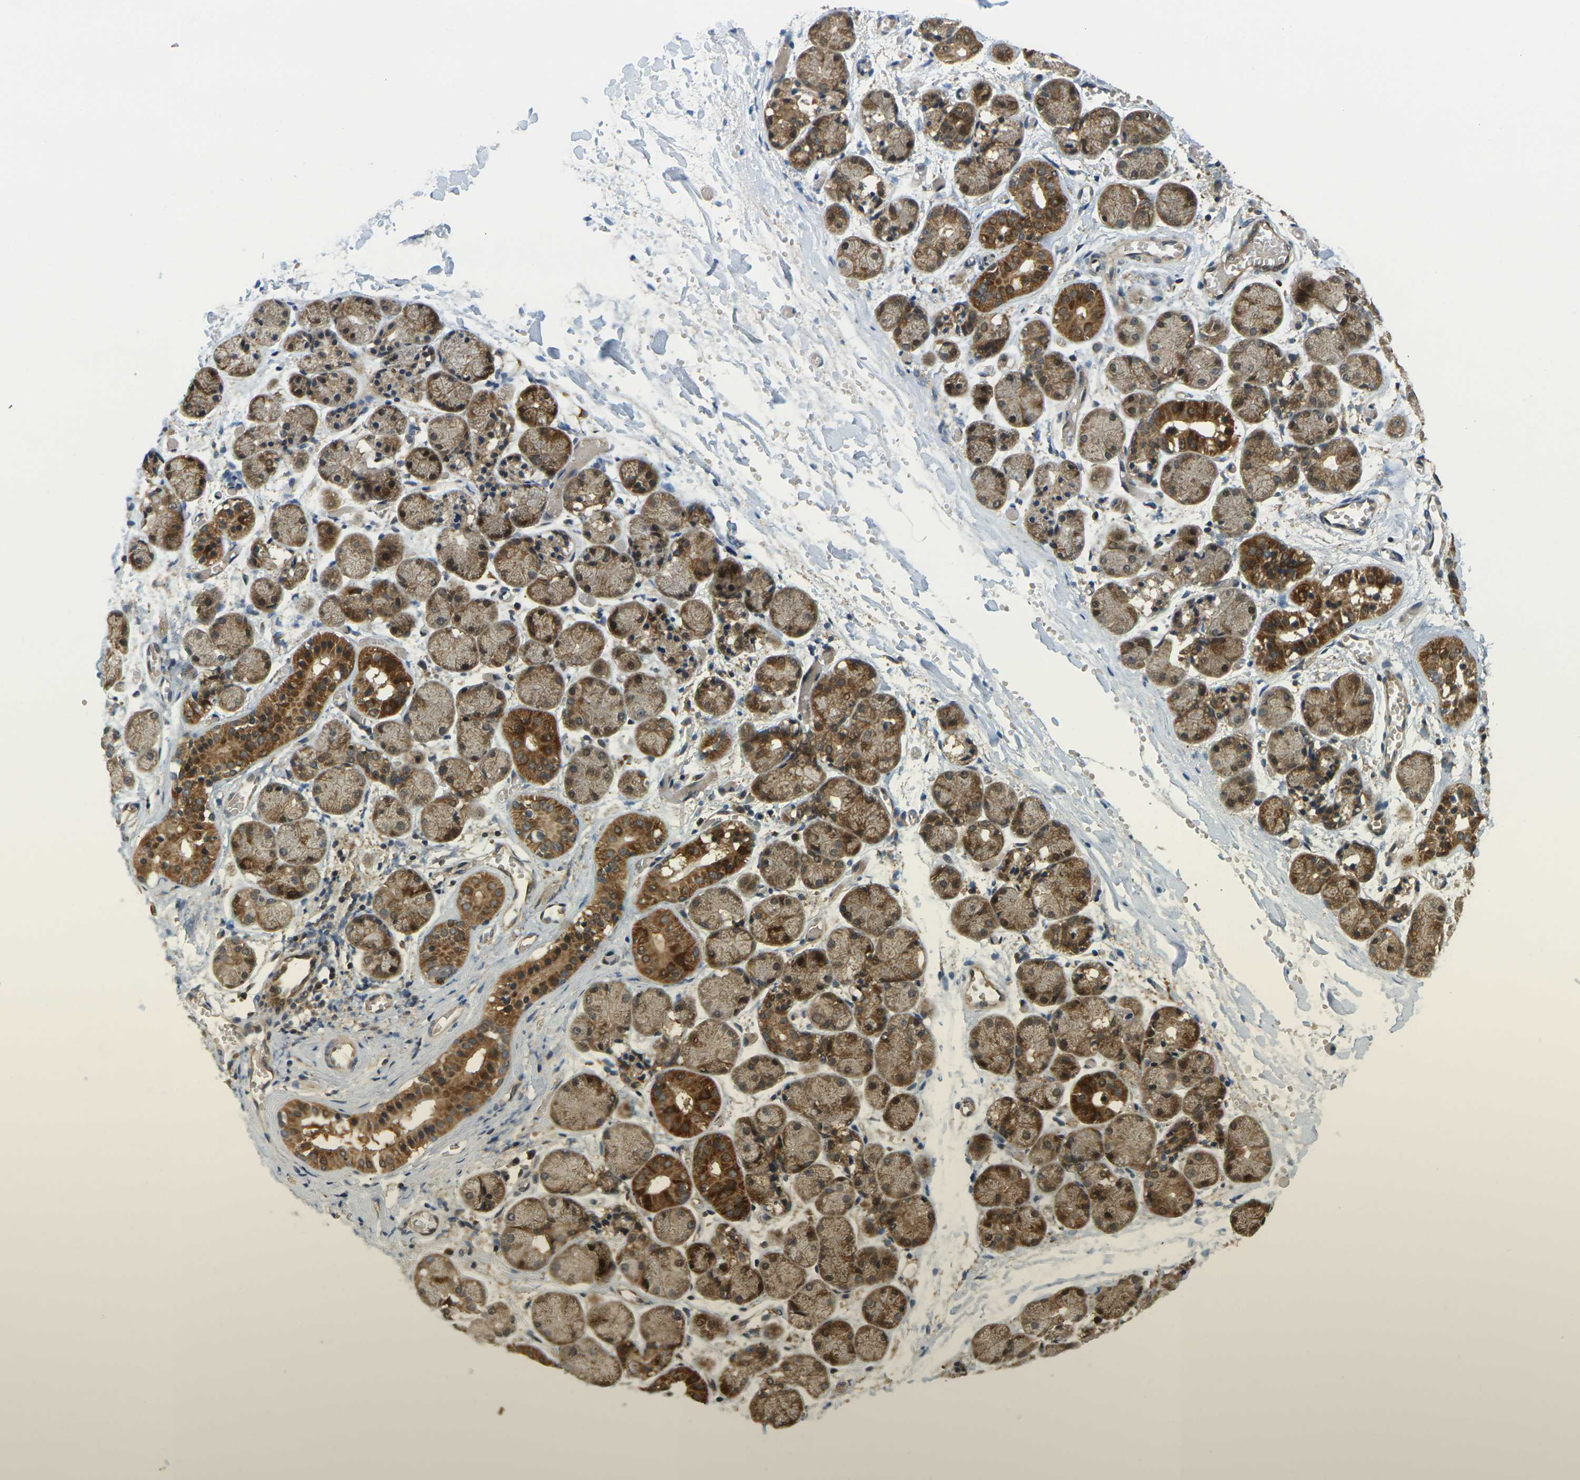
{"staining": {"intensity": "moderate", "quantity": ">75%", "location": "cytoplasmic/membranous"}, "tissue": "salivary gland", "cell_type": "Glandular cells", "image_type": "normal", "snomed": [{"axis": "morphology", "description": "Normal tissue, NOS"}, {"axis": "topography", "description": "Salivary gland"}], "caption": "Glandular cells exhibit medium levels of moderate cytoplasmic/membranous expression in about >75% of cells in normal salivary gland. (DAB (3,3'-diaminobenzidine) IHC, brown staining for protein, blue staining for nuclei).", "gene": "KLHL8", "patient": {"sex": "female", "age": 24}}